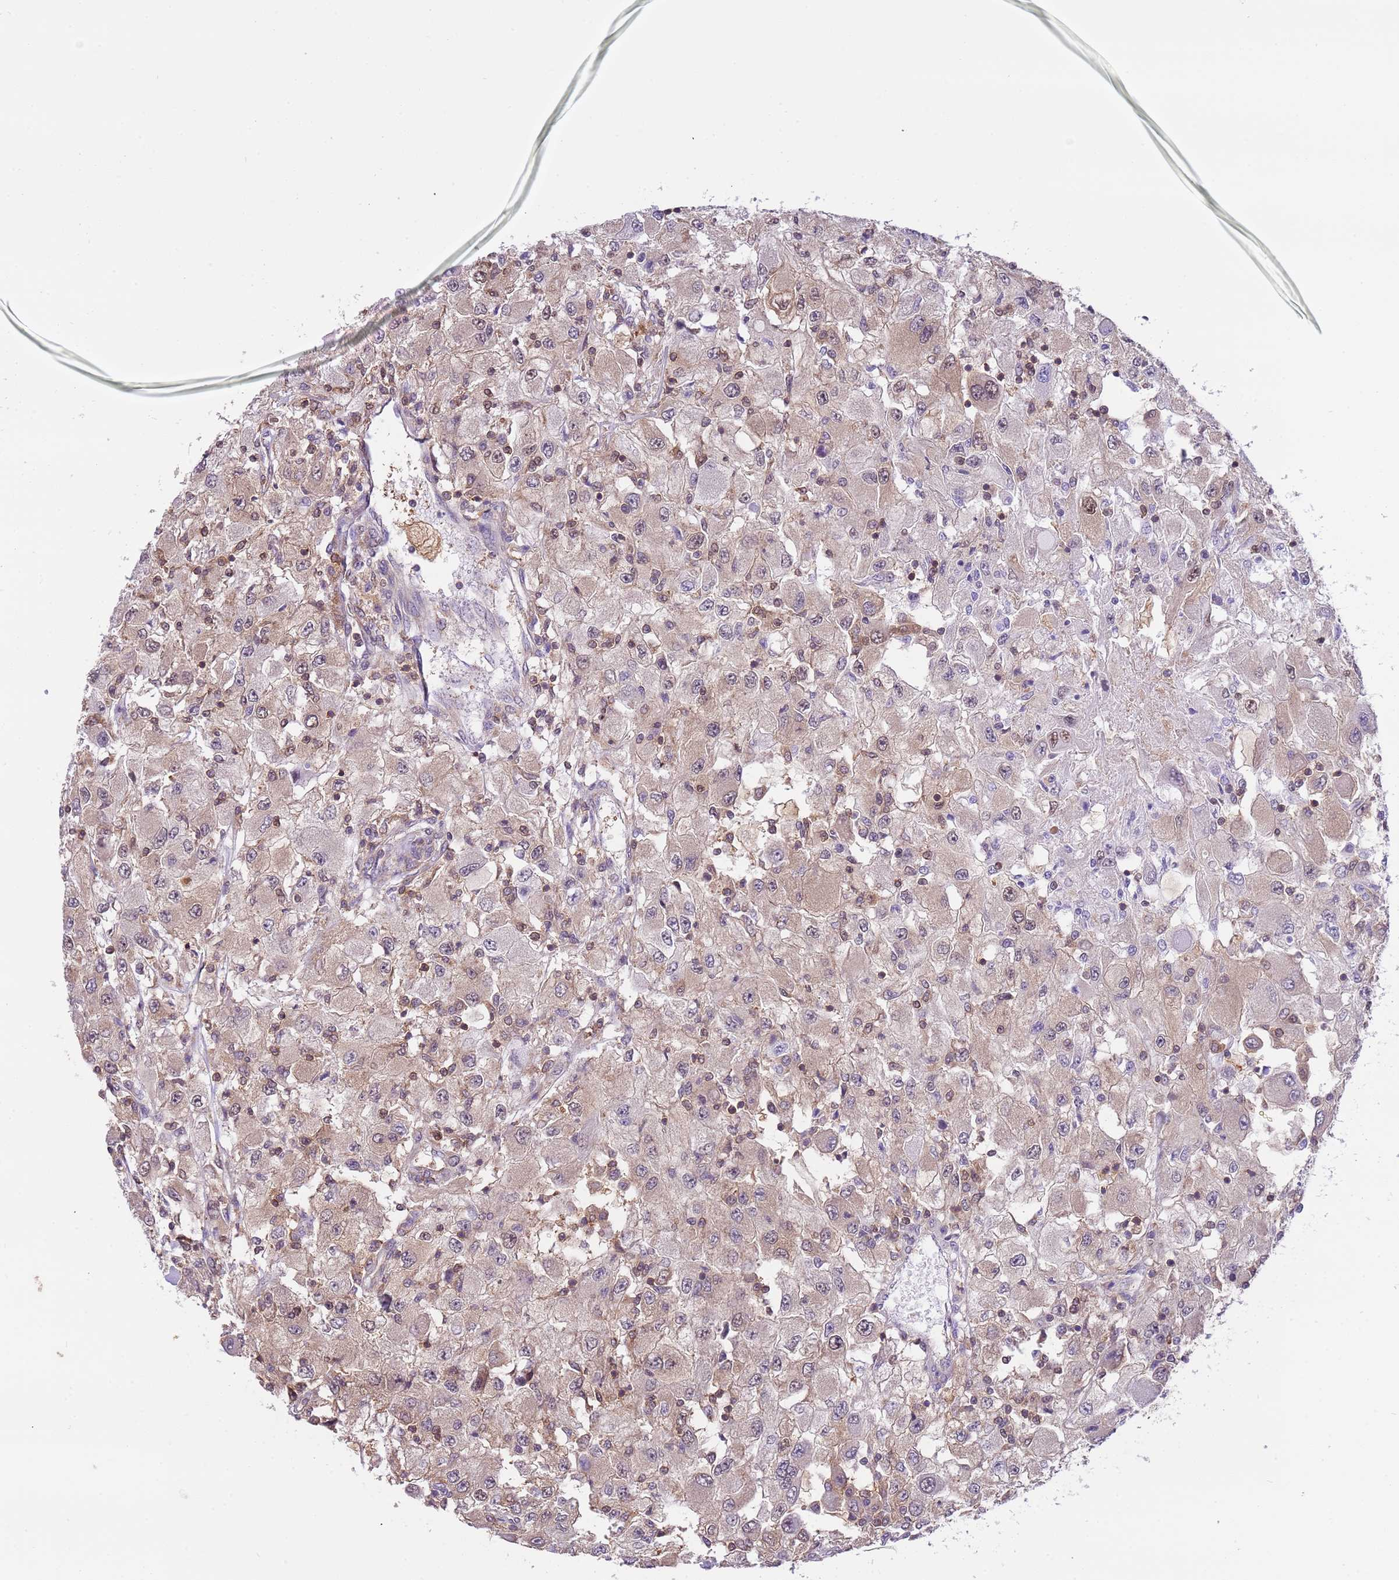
{"staining": {"intensity": "weak", "quantity": "25%-75%", "location": "cytoplasmic/membranous,nuclear"}, "tissue": "renal cancer", "cell_type": "Tumor cells", "image_type": "cancer", "snomed": [{"axis": "morphology", "description": "Adenocarcinoma, NOS"}, {"axis": "topography", "description": "Kidney"}], "caption": "Immunohistochemistry (IHC) staining of renal cancer, which demonstrates low levels of weak cytoplasmic/membranous and nuclear expression in about 25%-75% of tumor cells indicating weak cytoplasmic/membranous and nuclear protein expression. The staining was performed using DAB (3,3'-diaminobenzidine) (brown) for protein detection and nuclei were counterstained in hematoxylin (blue).", "gene": "STIP1", "patient": {"sex": "female", "age": 67}}